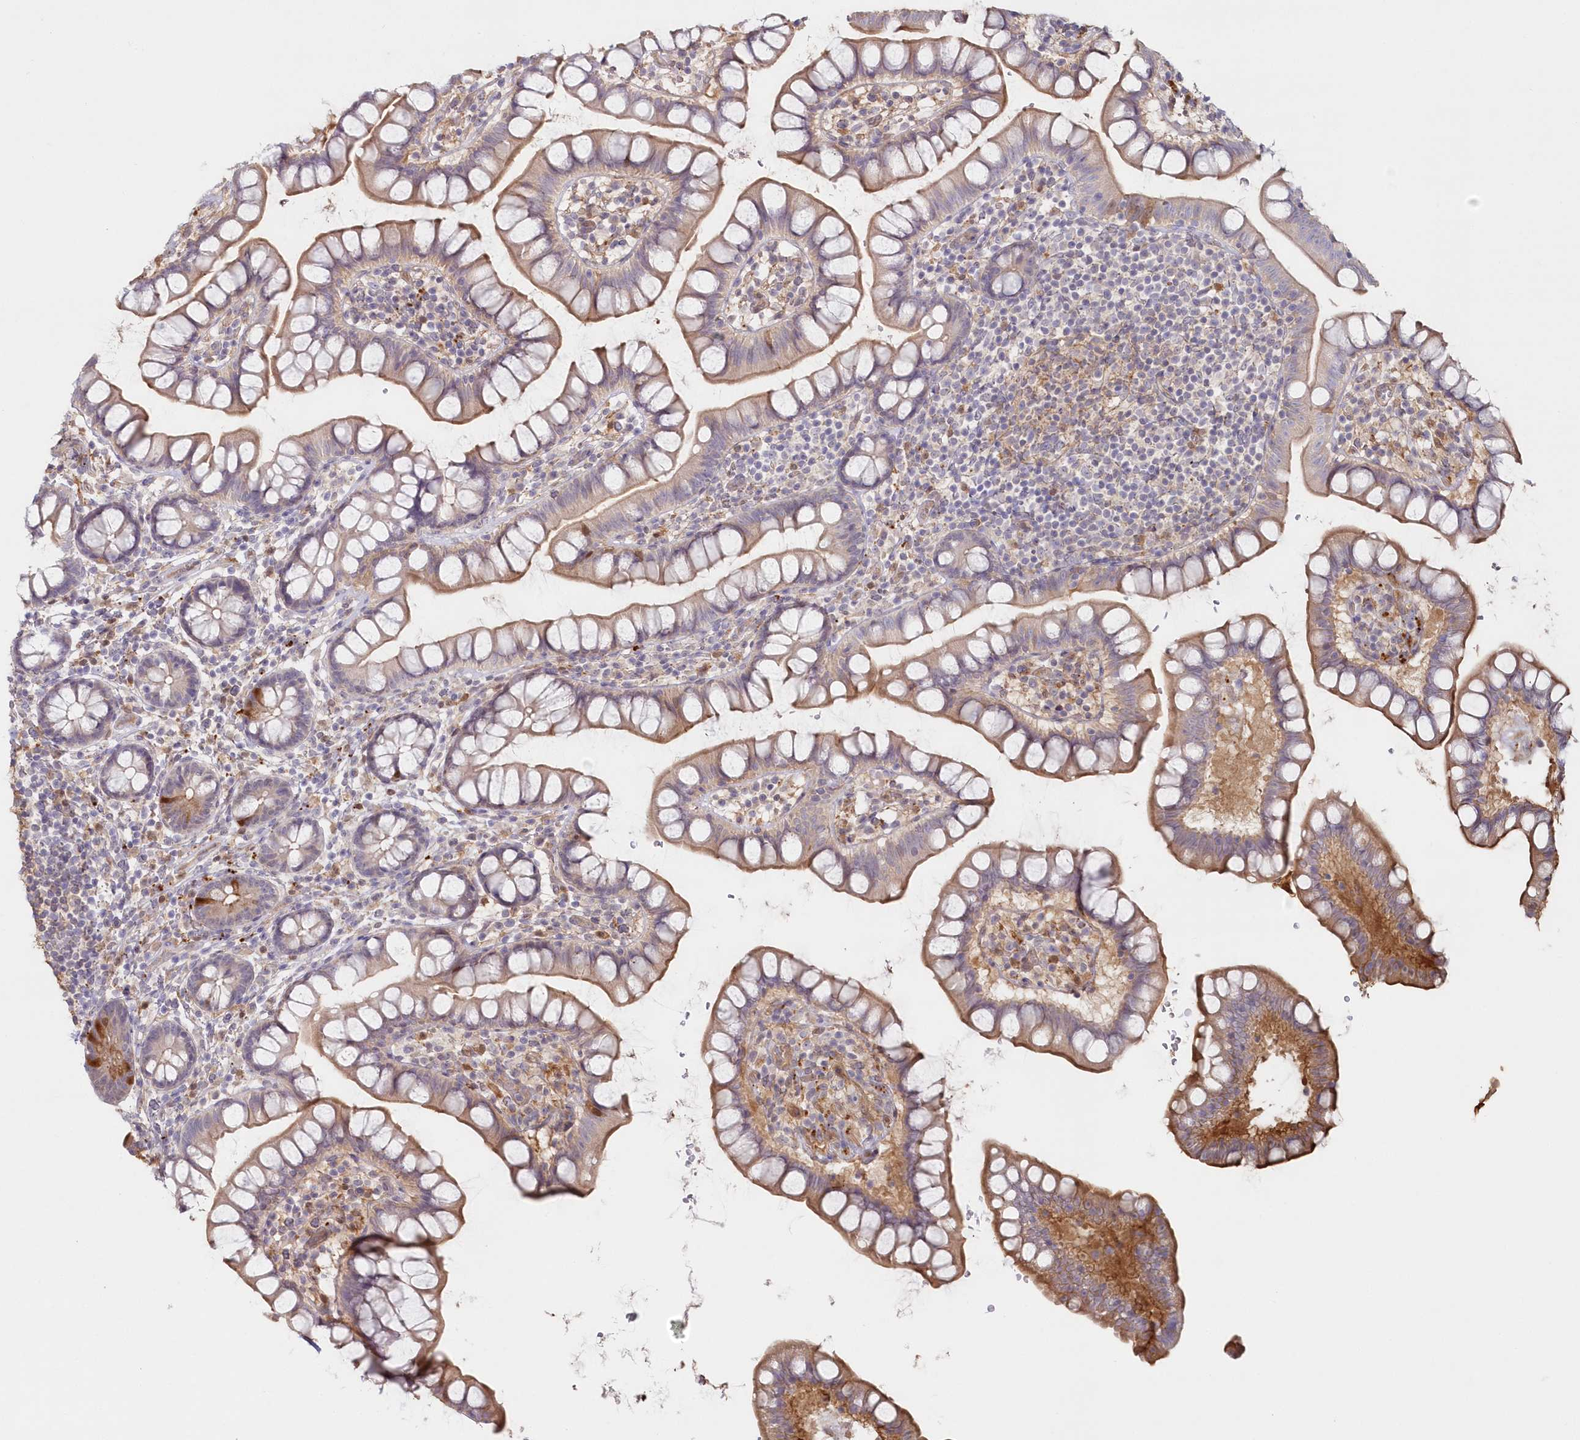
{"staining": {"intensity": "moderate", "quantity": "<25%", "location": "cytoplasmic/membranous,nuclear"}, "tissue": "small intestine", "cell_type": "Glandular cells", "image_type": "normal", "snomed": [{"axis": "morphology", "description": "Normal tissue, NOS"}, {"axis": "topography", "description": "Small intestine"}], "caption": "Moderate cytoplasmic/membranous,nuclear positivity is identified in about <25% of glandular cells in benign small intestine. The staining was performed using DAB, with brown indicating positive protein expression. Nuclei are stained blue with hematoxylin.", "gene": "GBE1", "patient": {"sex": "female", "age": 84}}